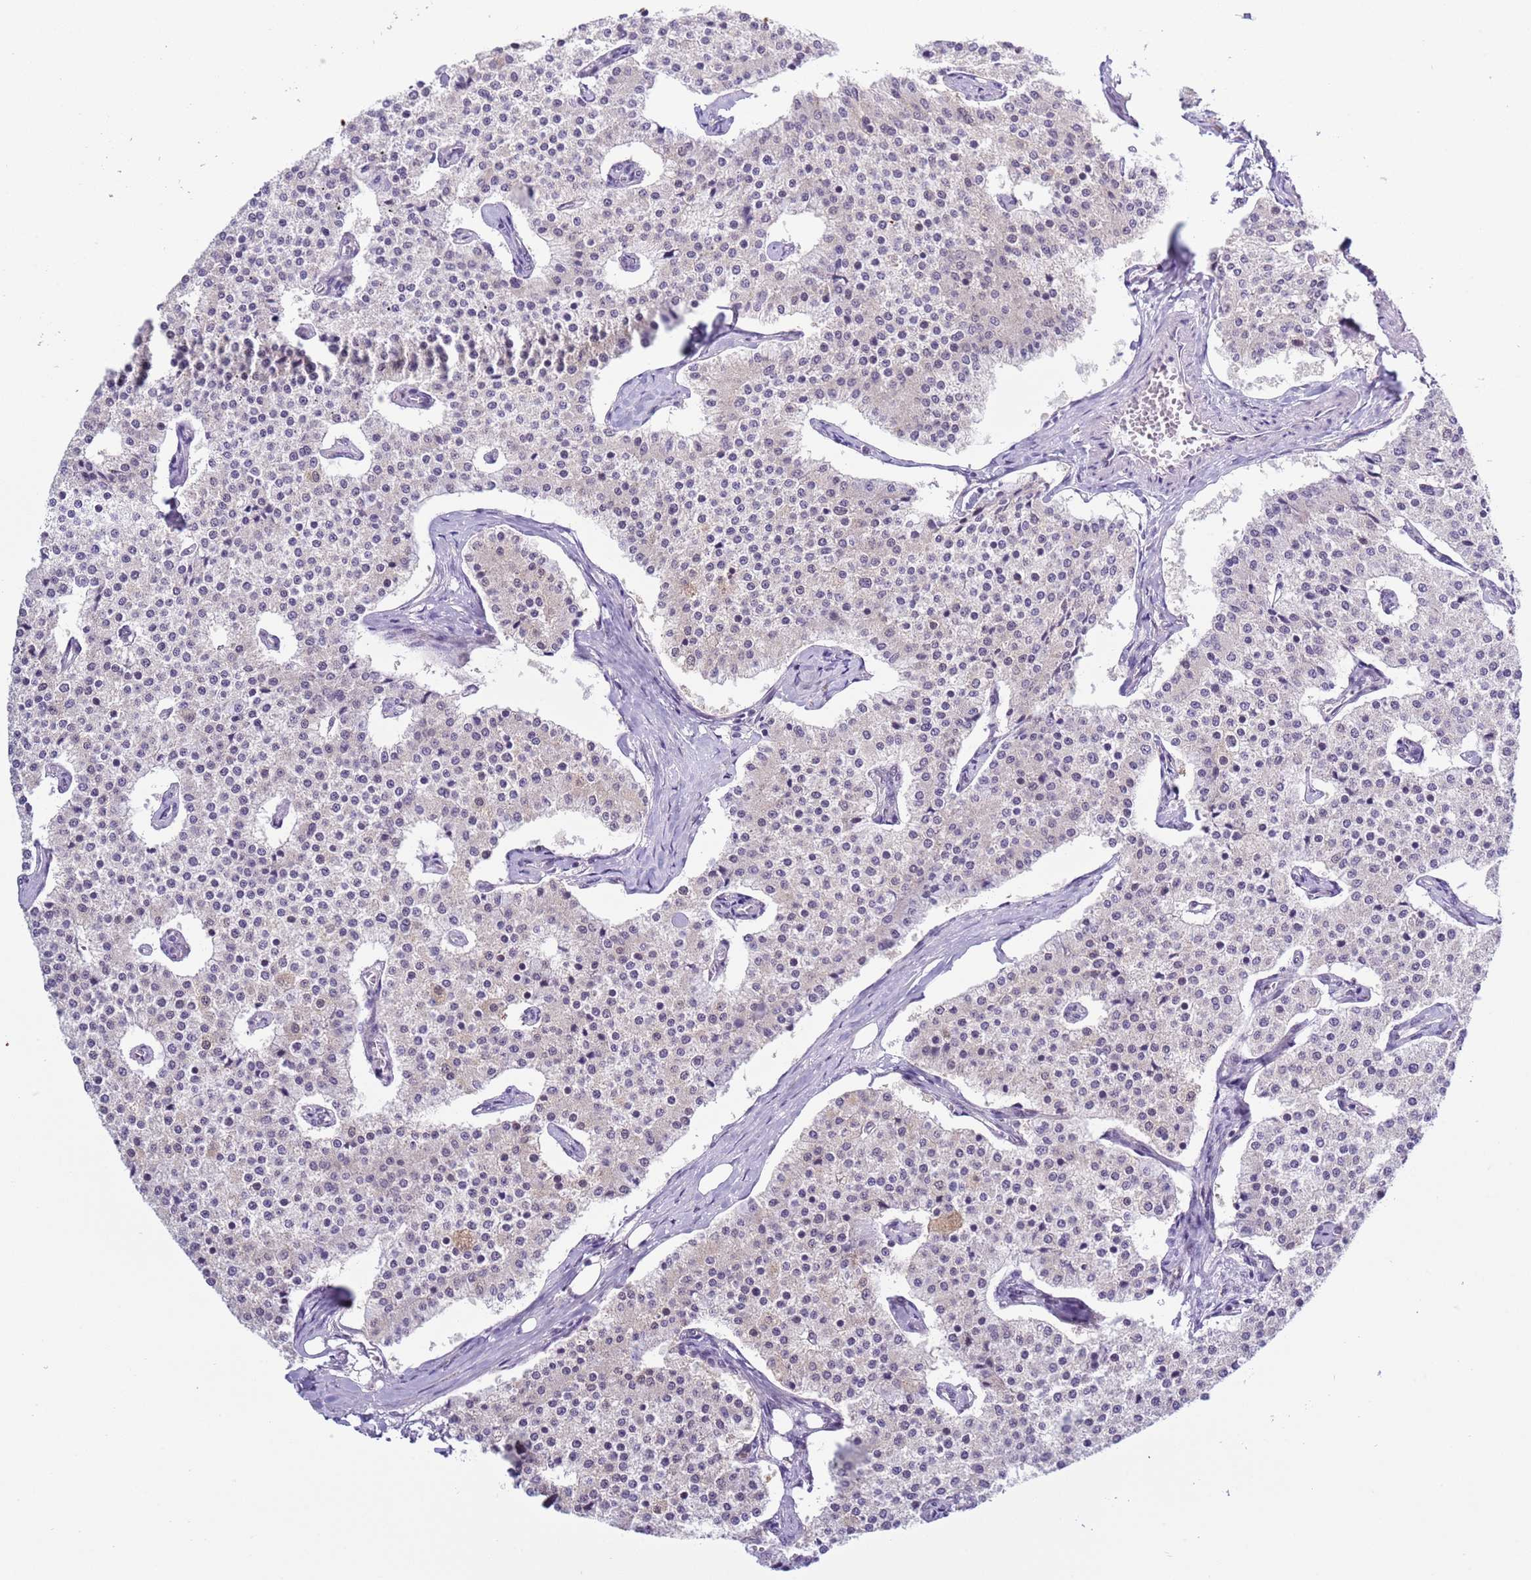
{"staining": {"intensity": "negative", "quantity": "none", "location": "none"}, "tissue": "carcinoid", "cell_type": "Tumor cells", "image_type": "cancer", "snomed": [{"axis": "morphology", "description": "Carcinoid, malignant, NOS"}, {"axis": "topography", "description": "Colon"}], "caption": "IHC of carcinoid displays no positivity in tumor cells.", "gene": "PRPF6", "patient": {"sex": "female", "age": 52}}